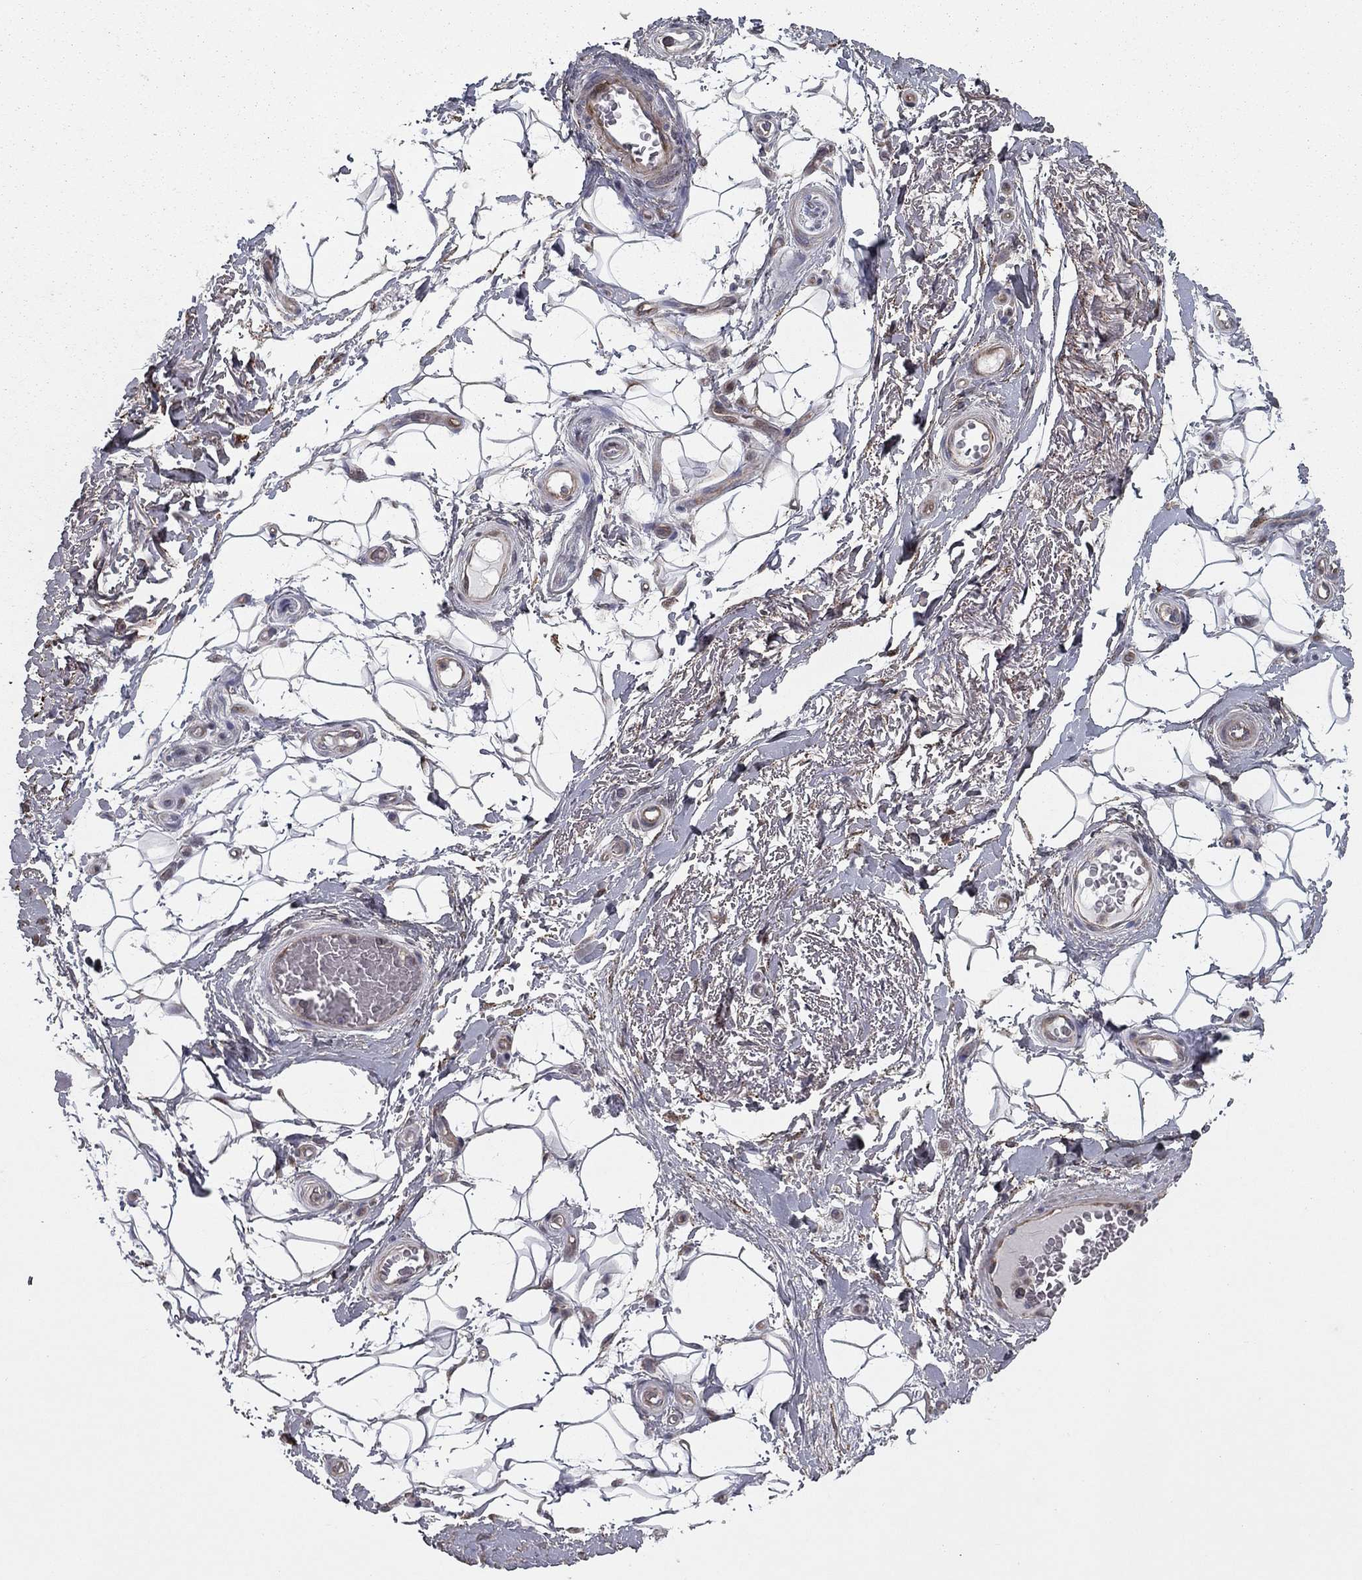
{"staining": {"intensity": "negative", "quantity": "none", "location": "none"}, "tissue": "adipose tissue", "cell_type": "Adipocytes", "image_type": "normal", "snomed": [{"axis": "morphology", "description": "Normal tissue, NOS"}, {"axis": "topography", "description": "Anal"}, {"axis": "topography", "description": "Peripheral nerve tissue"}], "caption": "Image shows no significant protein positivity in adipocytes of normal adipose tissue. (Immunohistochemistry, brightfield microscopy, high magnification).", "gene": "DUSP7", "patient": {"sex": "male", "age": 53}}